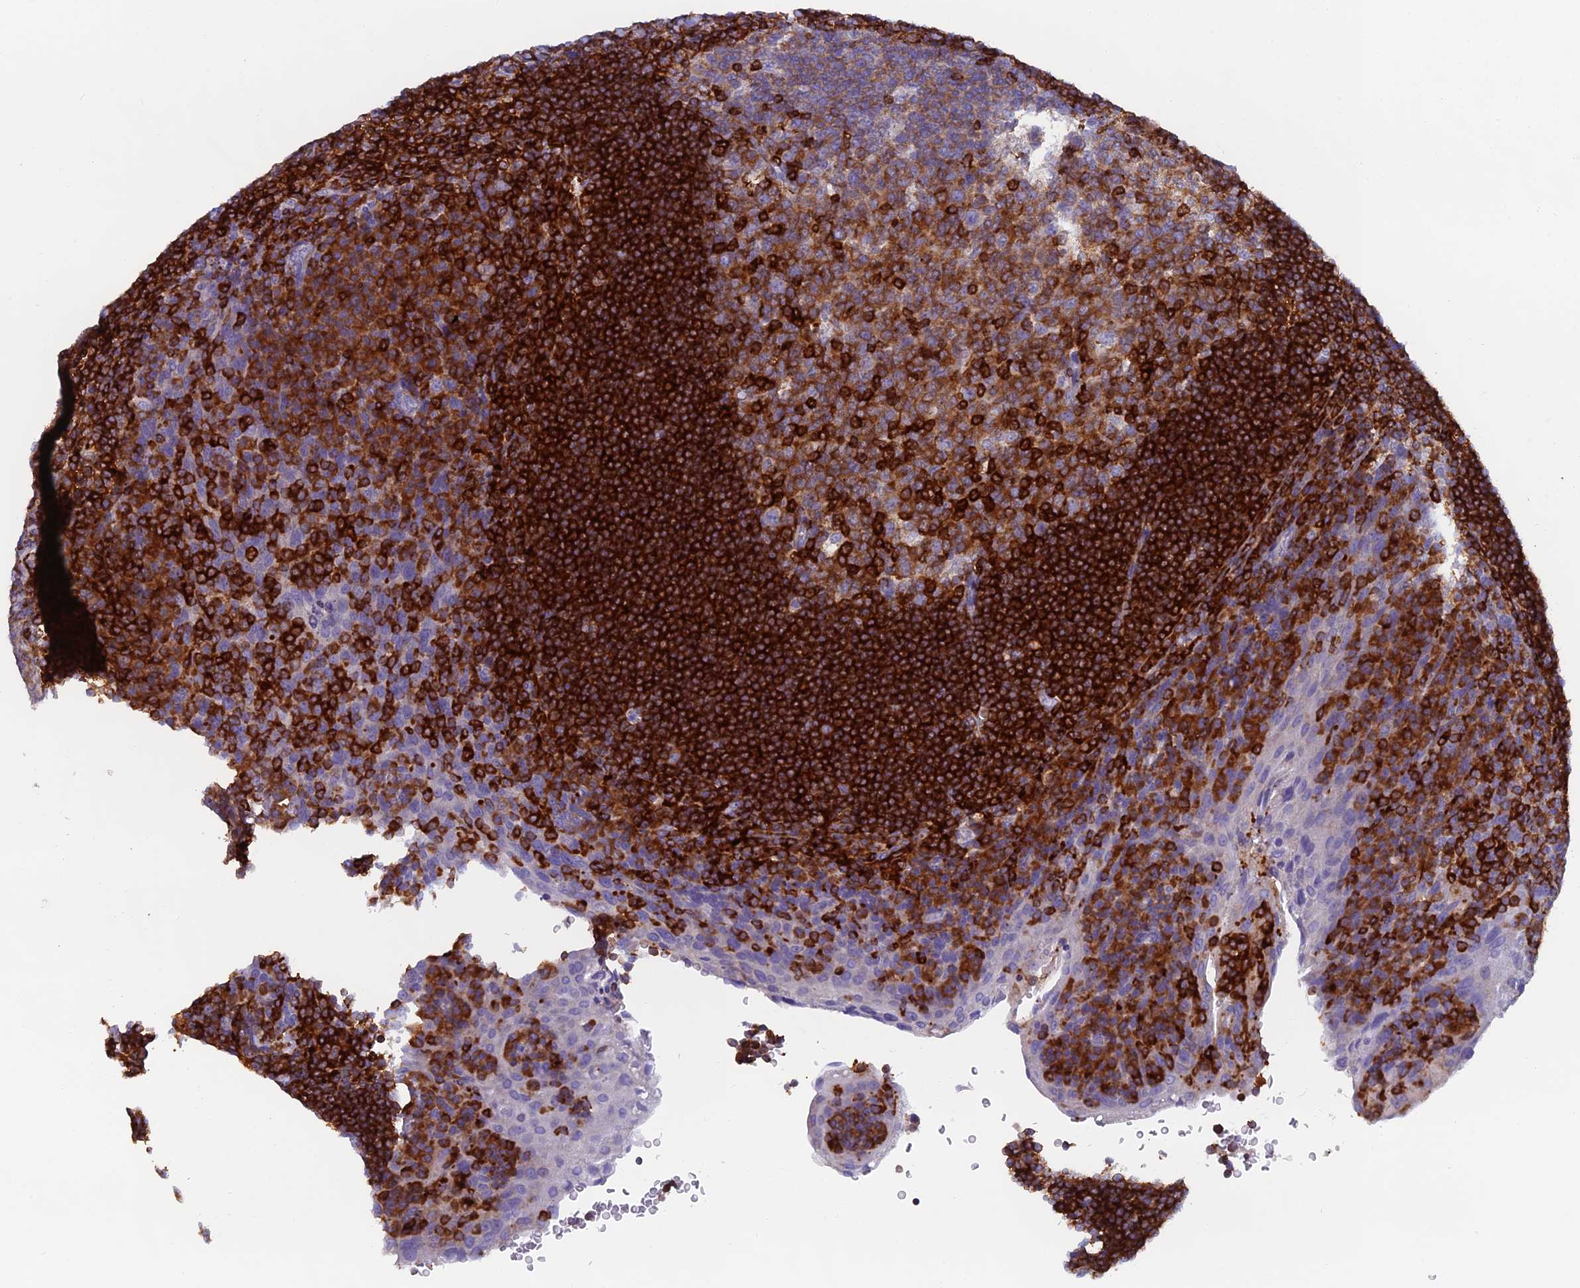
{"staining": {"intensity": "strong", "quantity": "25%-75%", "location": "cytoplasmic/membranous"}, "tissue": "tonsil", "cell_type": "Germinal center cells", "image_type": "normal", "snomed": [{"axis": "morphology", "description": "Normal tissue, NOS"}, {"axis": "topography", "description": "Tonsil"}], "caption": "Germinal center cells exhibit high levels of strong cytoplasmic/membranous expression in about 25%-75% of cells in normal human tonsil. (DAB (3,3'-diaminobenzidine) IHC with brightfield microscopy, high magnification).", "gene": "ABI3BP", "patient": {"sex": "male", "age": 17}}